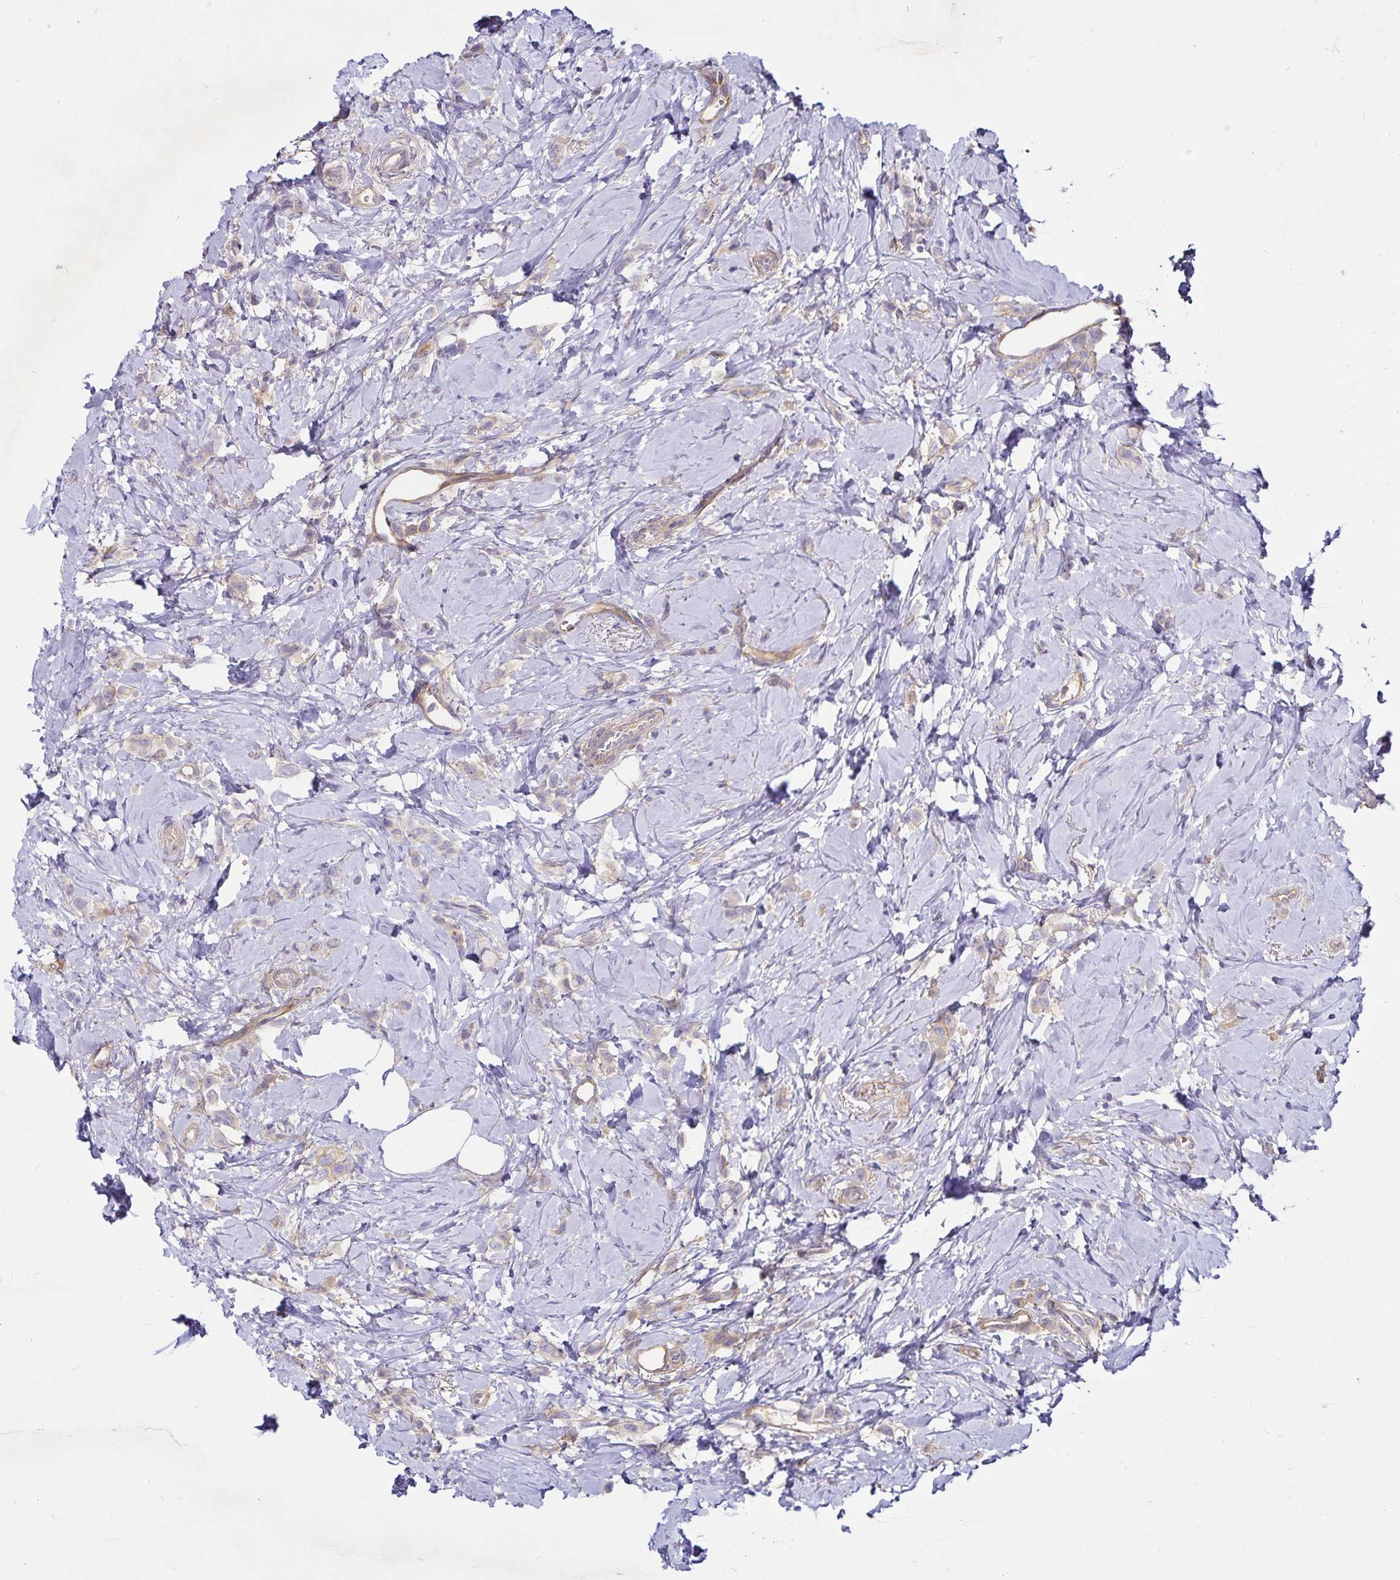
{"staining": {"intensity": "weak", "quantity": "<25%", "location": "cytoplasmic/membranous"}, "tissue": "breast cancer", "cell_type": "Tumor cells", "image_type": "cancer", "snomed": [{"axis": "morphology", "description": "Lobular carcinoma"}, {"axis": "topography", "description": "Breast"}], "caption": "A histopathology image of lobular carcinoma (breast) stained for a protein shows no brown staining in tumor cells.", "gene": "GNG12", "patient": {"sex": "female", "age": 66}}